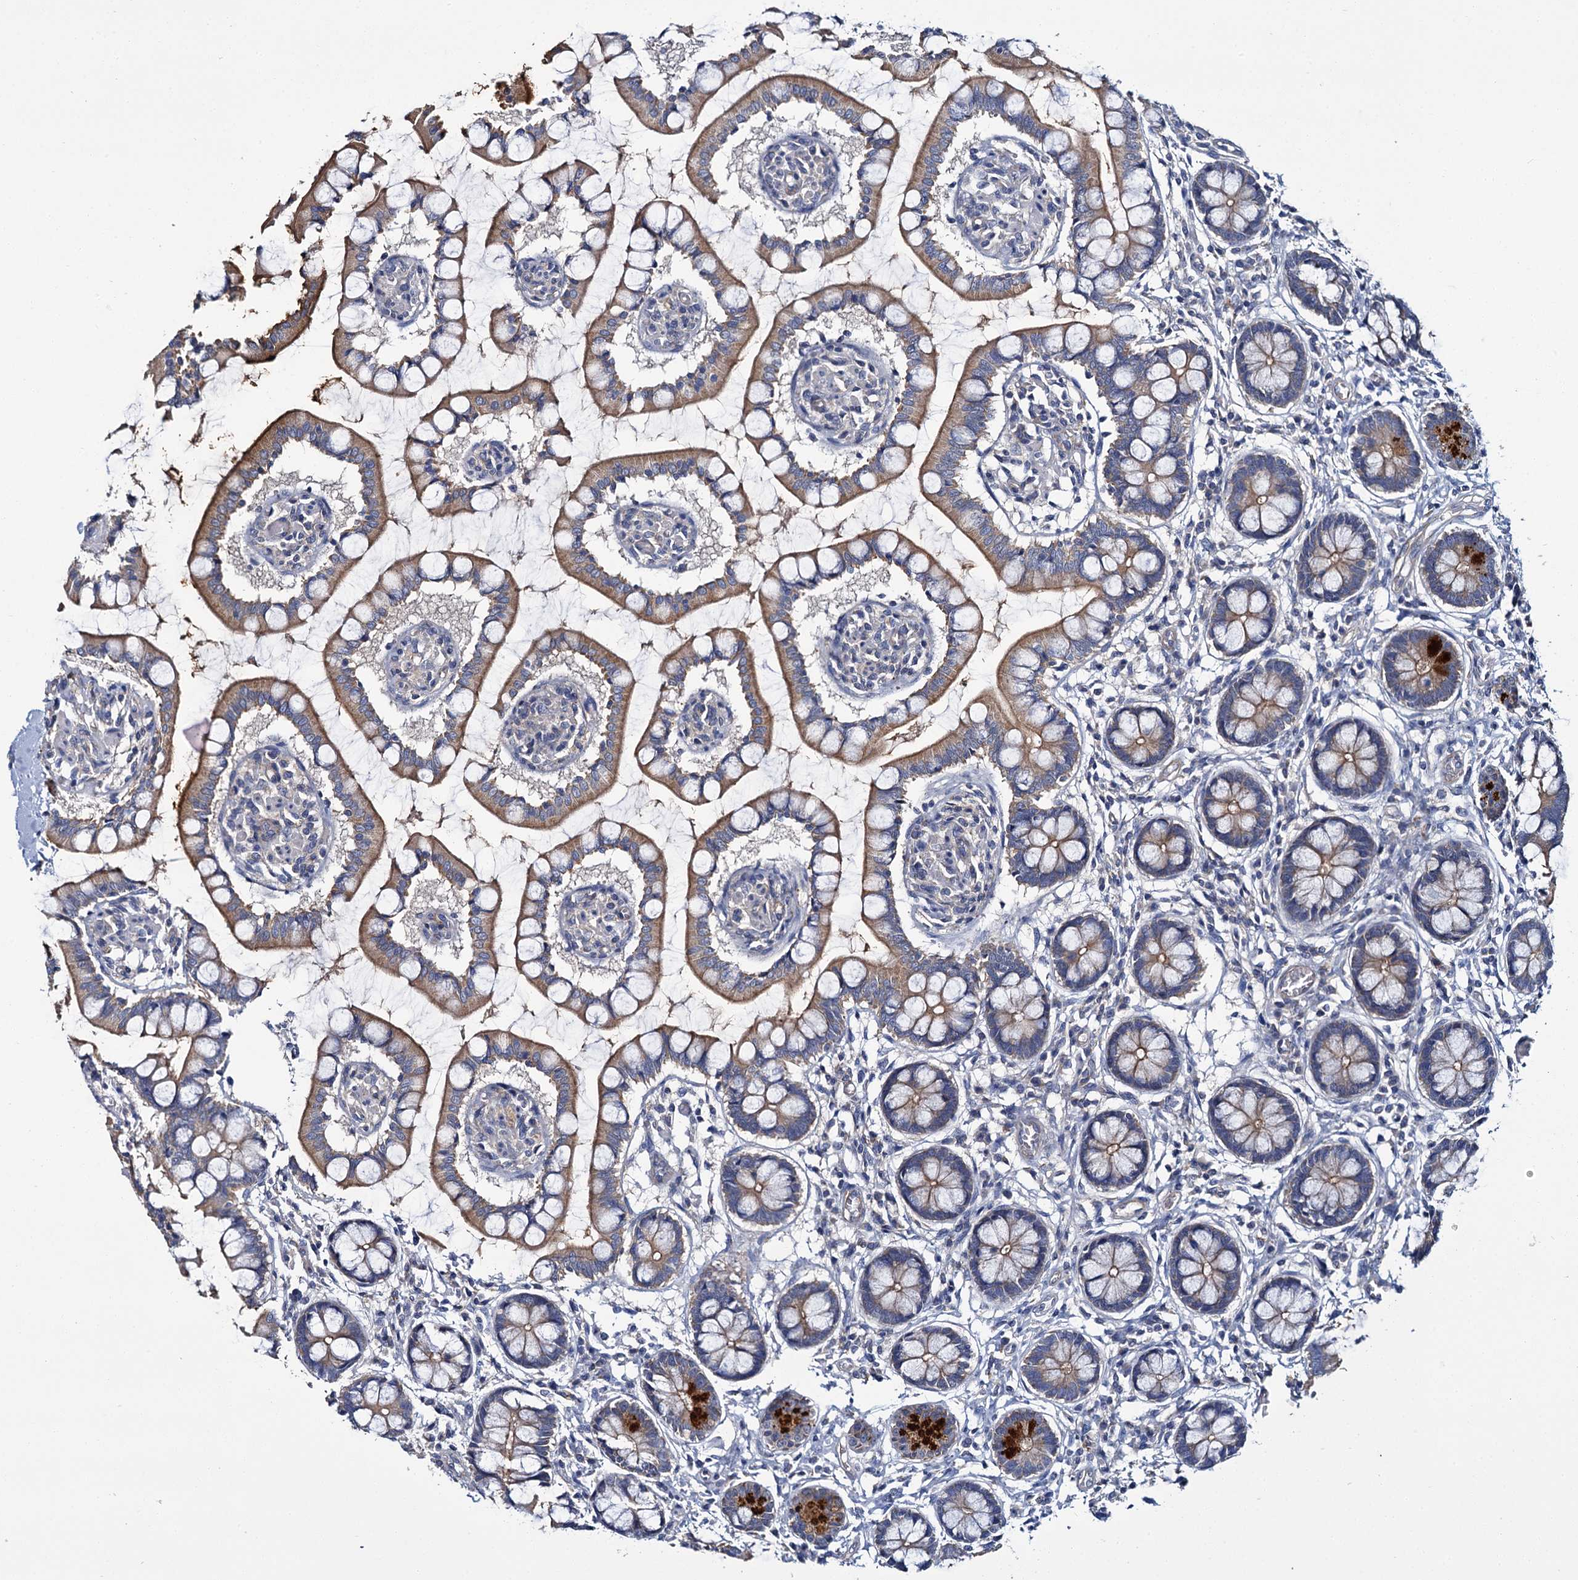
{"staining": {"intensity": "strong", "quantity": ">75%", "location": "cytoplasmic/membranous"}, "tissue": "small intestine", "cell_type": "Glandular cells", "image_type": "normal", "snomed": [{"axis": "morphology", "description": "Normal tissue, NOS"}, {"axis": "topography", "description": "Small intestine"}], "caption": "Protein analysis of unremarkable small intestine reveals strong cytoplasmic/membranous expression in approximately >75% of glandular cells.", "gene": "CEP295", "patient": {"sex": "male", "age": 52}}